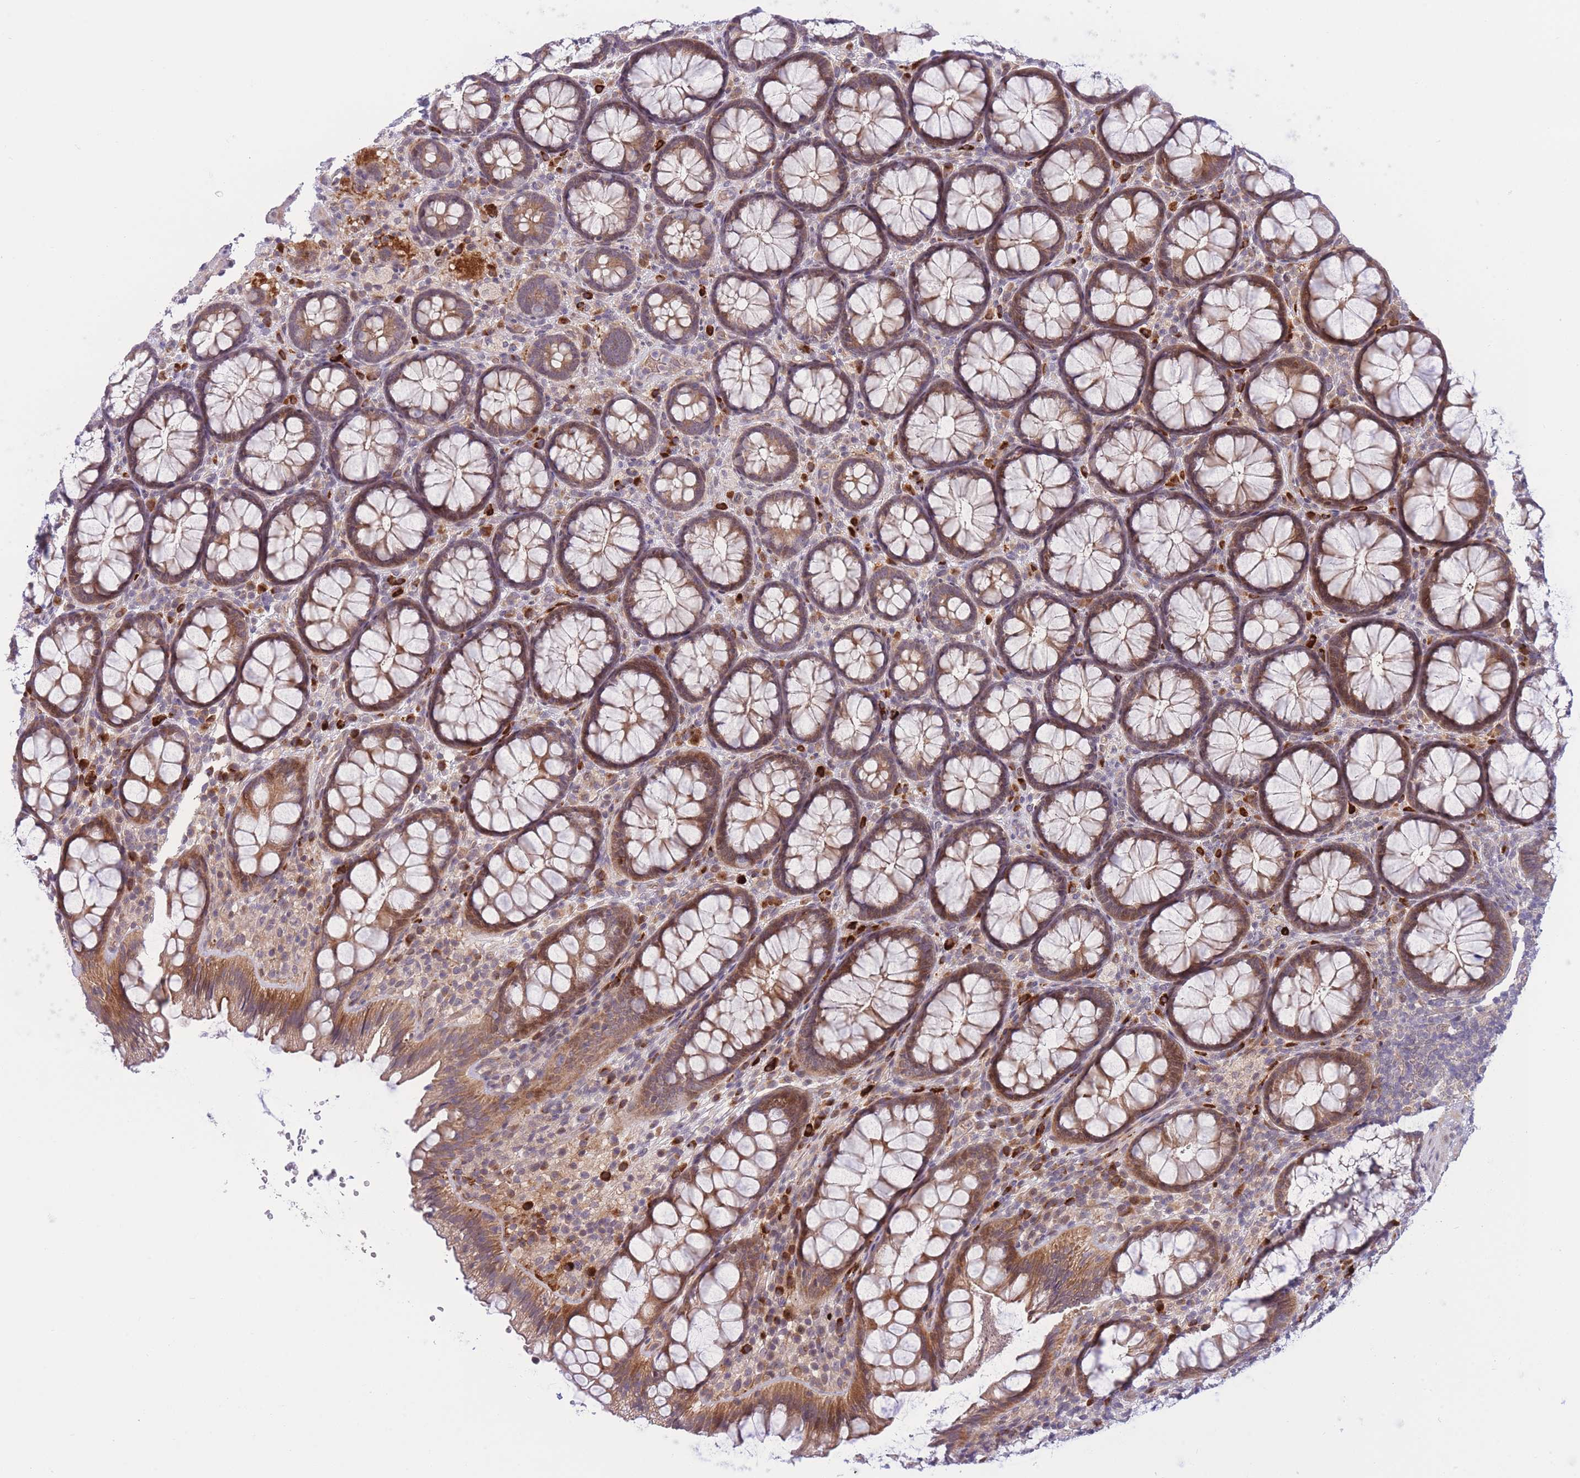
{"staining": {"intensity": "moderate", "quantity": ">75%", "location": "cytoplasmic/membranous"}, "tissue": "rectum", "cell_type": "Glandular cells", "image_type": "normal", "snomed": [{"axis": "morphology", "description": "Normal tissue, NOS"}, {"axis": "topography", "description": "Rectum"}], "caption": "Benign rectum was stained to show a protein in brown. There is medium levels of moderate cytoplasmic/membranous staining in approximately >75% of glandular cells.", "gene": "CDC25B", "patient": {"sex": "male", "age": 83}}